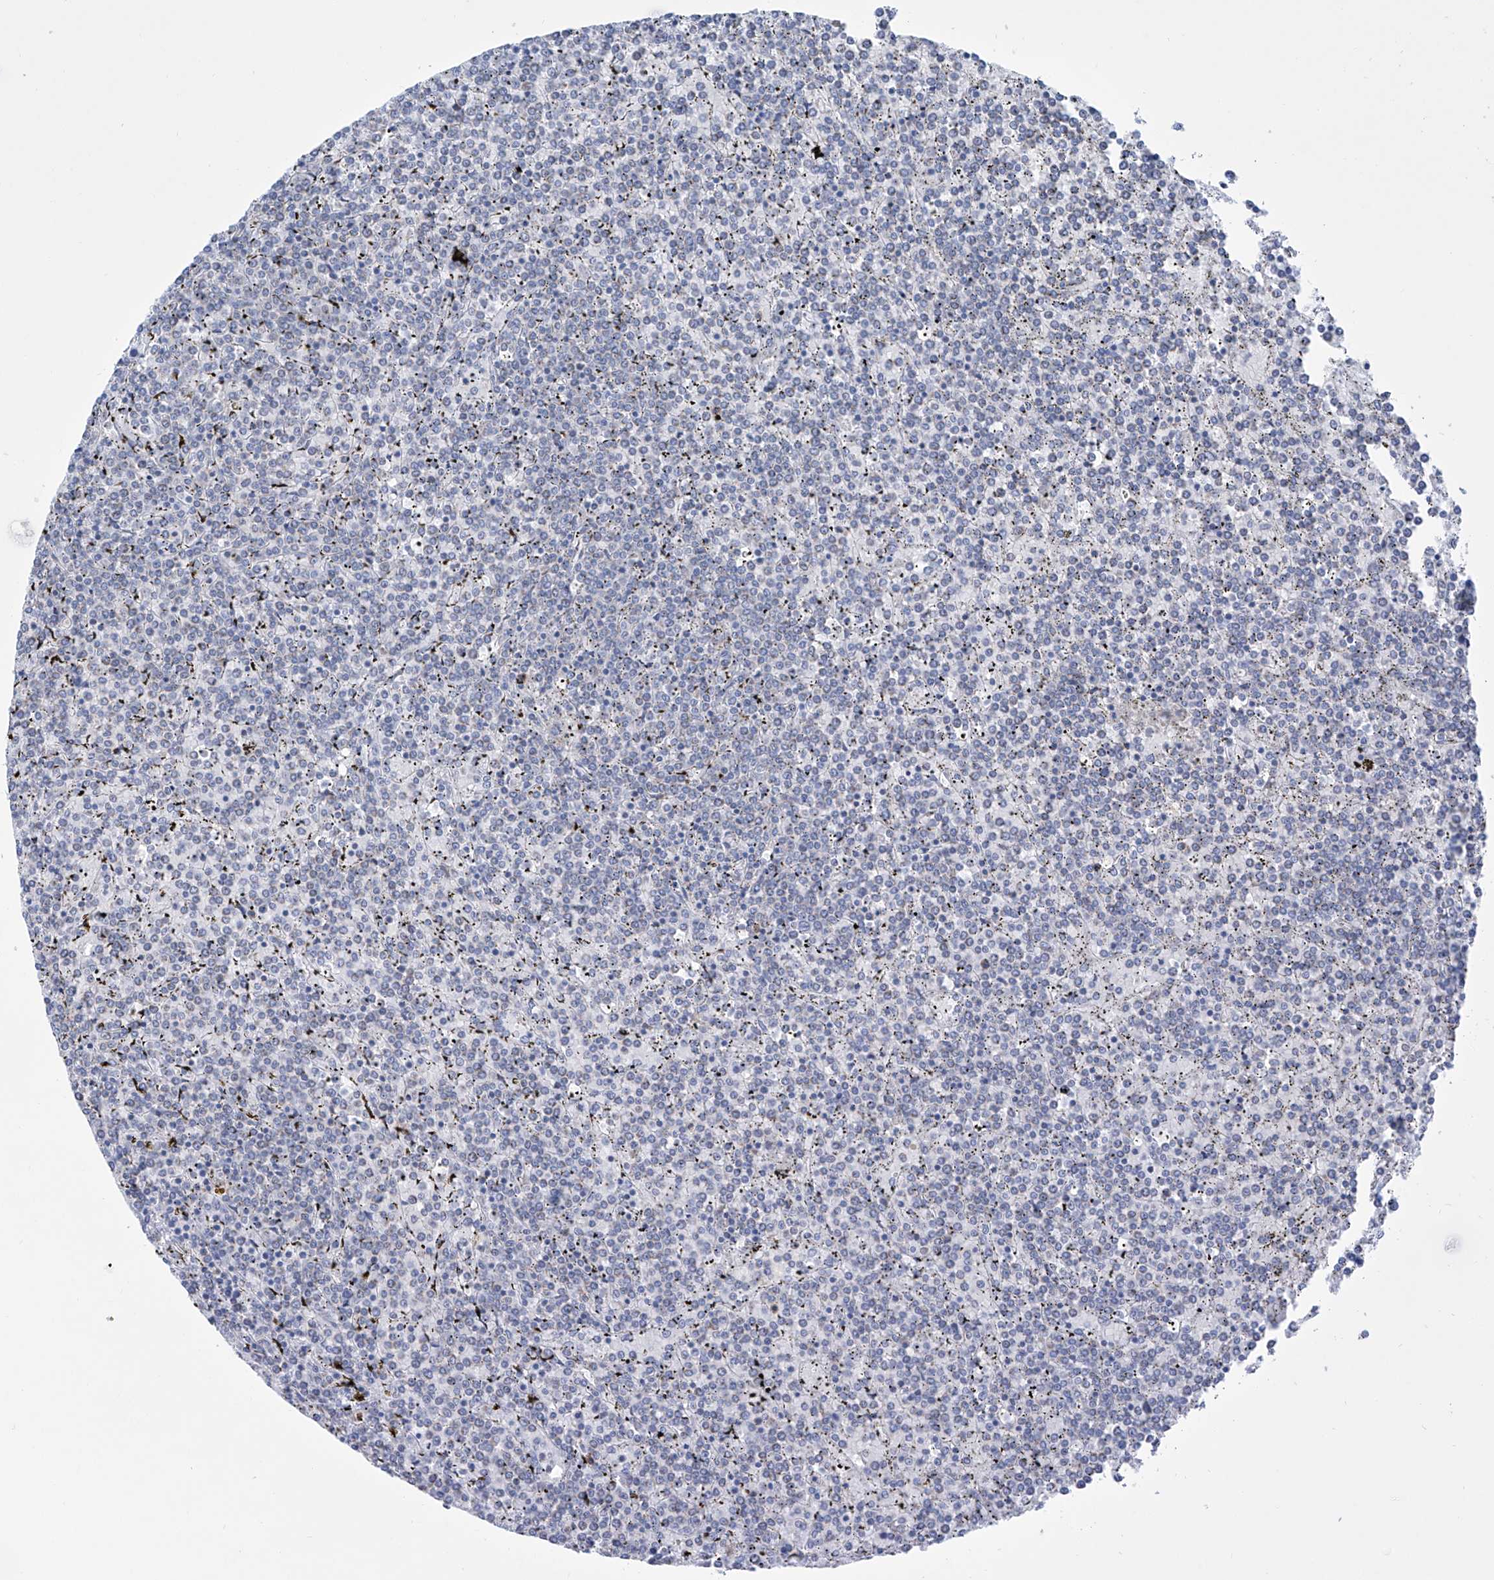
{"staining": {"intensity": "negative", "quantity": "none", "location": "none"}, "tissue": "lymphoma", "cell_type": "Tumor cells", "image_type": "cancer", "snomed": [{"axis": "morphology", "description": "Malignant lymphoma, non-Hodgkin's type, Low grade"}, {"axis": "topography", "description": "Spleen"}], "caption": "Immunohistochemistry image of low-grade malignant lymphoma, non-Hodgkin's type stained for a protein (brown), which shows no positivity in tumor cells. (Brightfield microscopy of DAB (3,3'-diaminobenzidine) immunohistochemistry (IHC) at high magnification).", "gene": "ALDH6A1", "patient": {"sex": "female", "age": 19}}